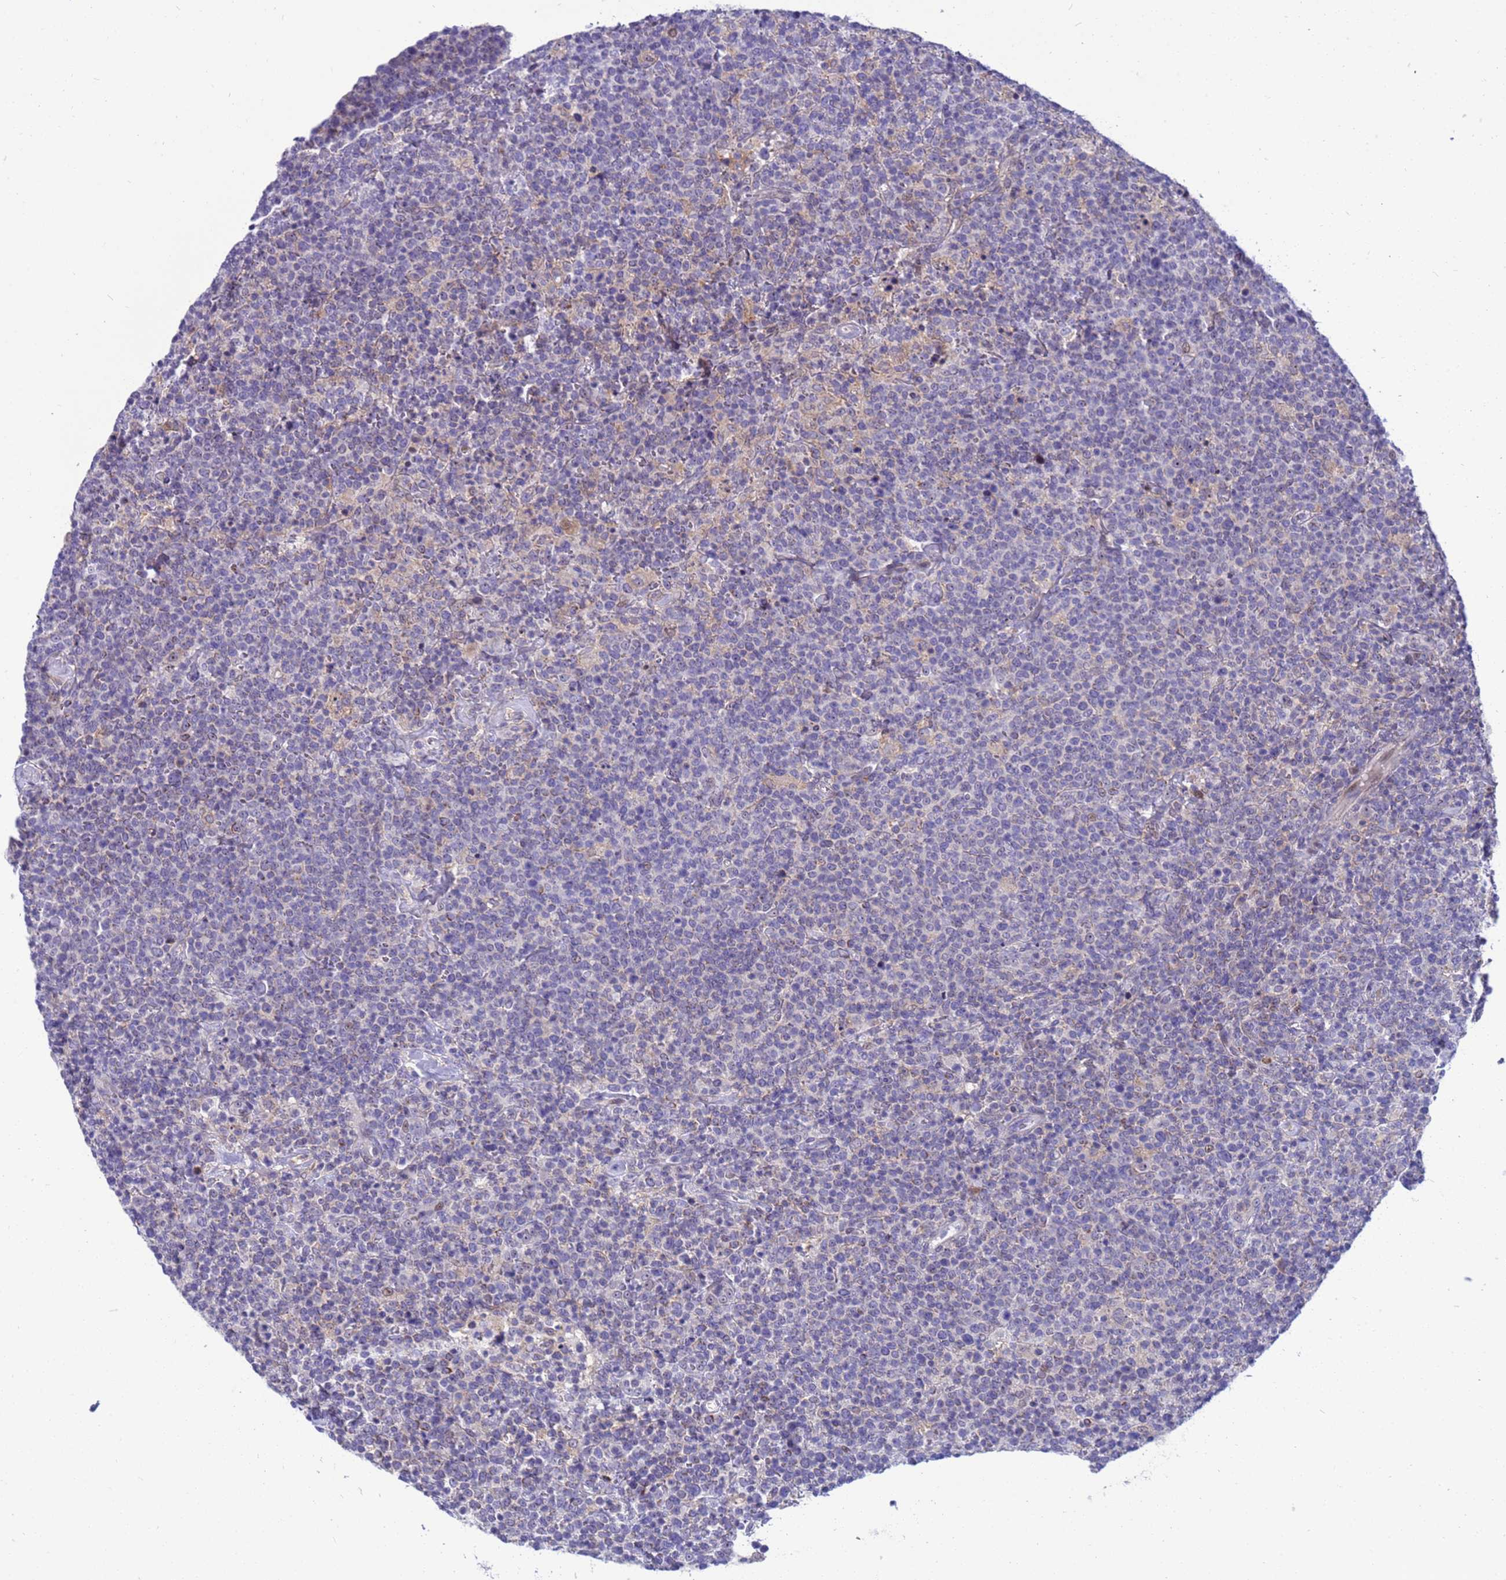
{"staining": {"intensity": "negative", "quantity": "none", "location": "none"}, "tissue": "lymphoma", "cell_type": "Tumor cells", "image_type": "cancer", "snomed": [{"axis": "morphology", "description": "Malignant lymphoma, non-Hodgkin's type, High grade"}, {"axis": "topography", "description": "Lymph node"}], "caption": "Immunohistochemical staining of lymphoma reveals no significant expression in tumor cells.", "gene": "LRATD1", "patient": {"sex": "male", "age": 61}}